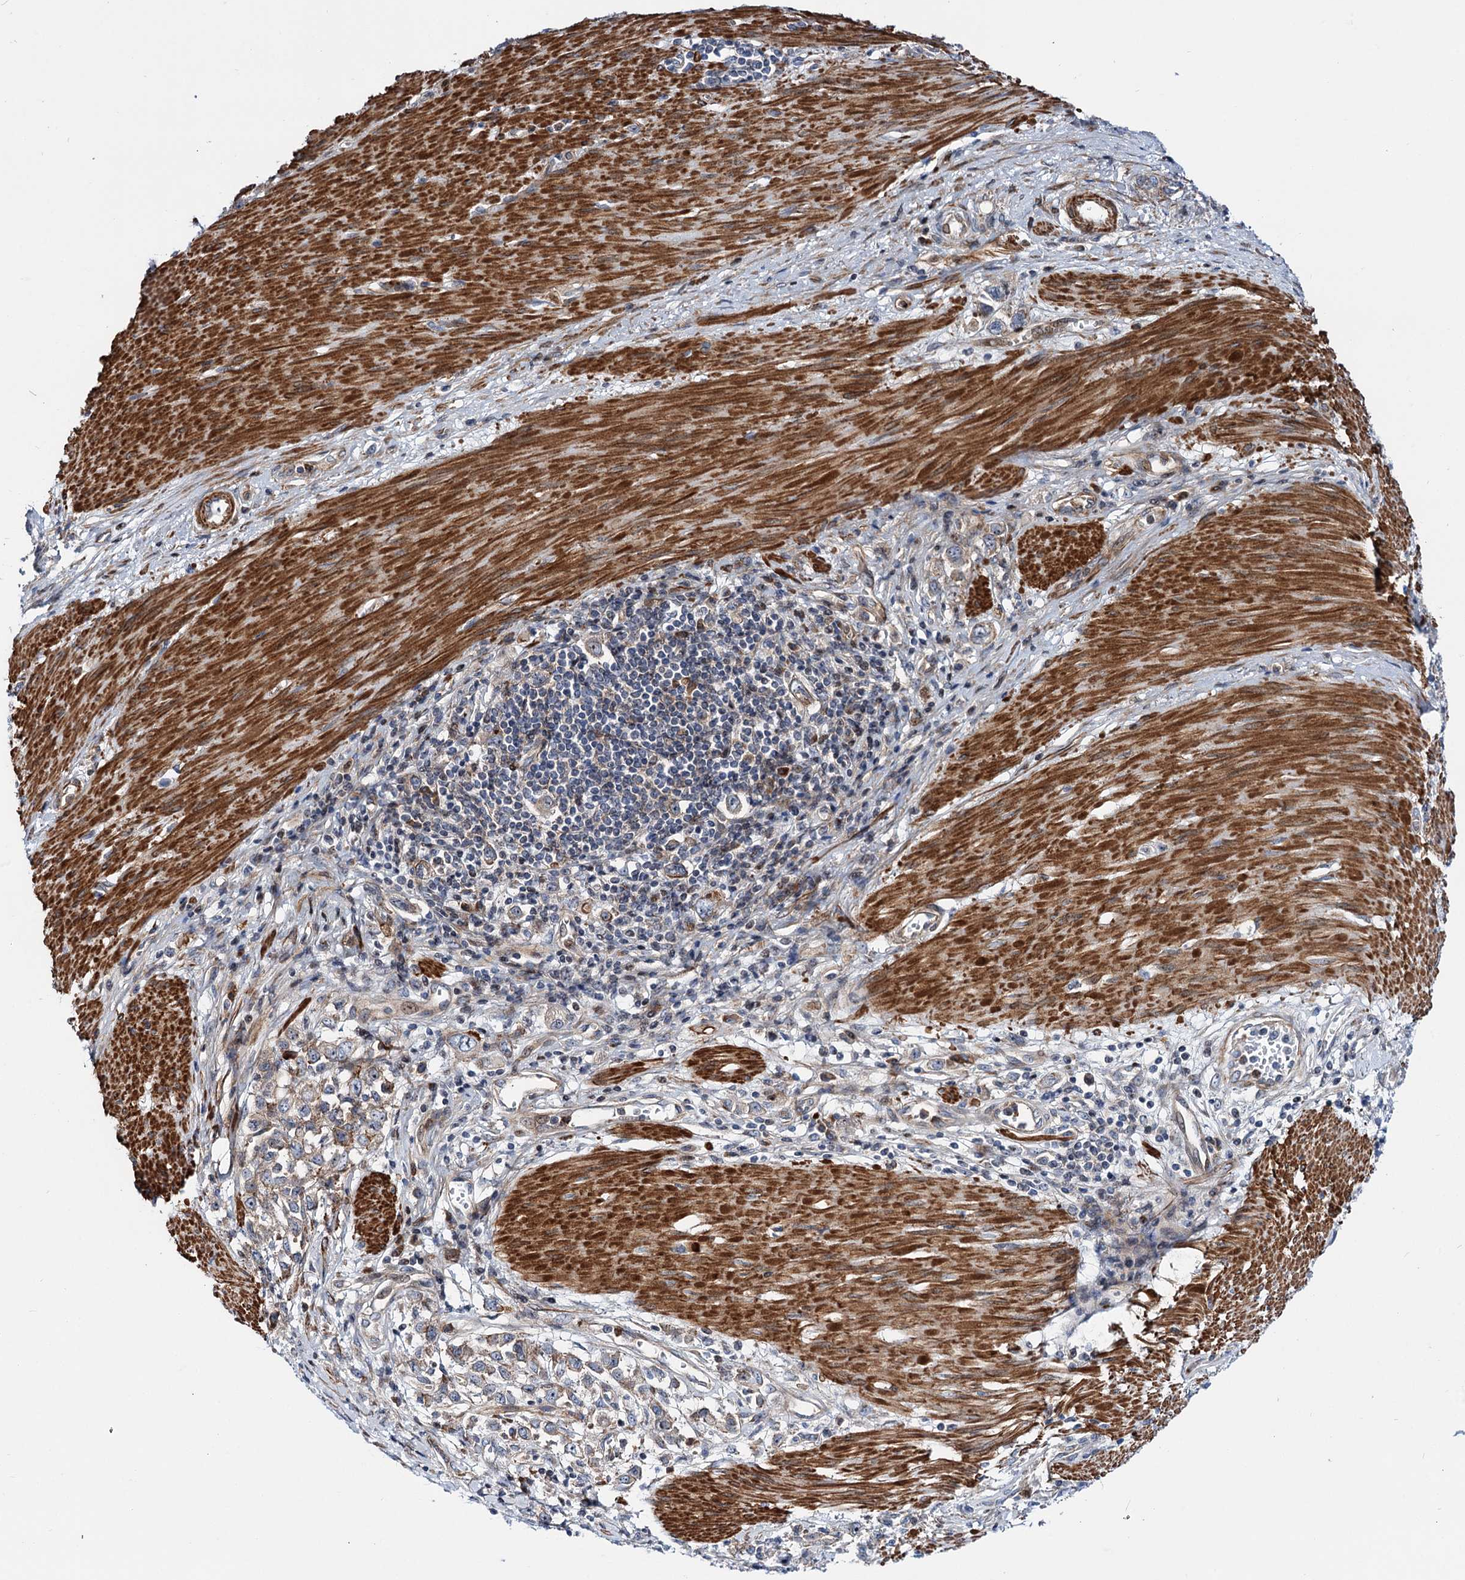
{"staining": {"intensity": "weak", "quantity": "25%-75%", "location": "cytoplasmic/membranous"}, "tissue": "stomach cancer", "cell_type": "Tumor cells", "image_type": "cancer", "snomed": [{"axis": "morphology", "description": "Adenocarcinoma, NOS"}, {"axis": "topography", "description": "Stomach"}], "caption": "Immunohistochemistry (IHC) of adenocarcinoma (stomach) demonstrates low levels of weak cytoplasmic/membranous expression in about 25%-75% of tumor cells. (DAB IHC with brightfield microscopy, high magnification).", "gene": "THAP9", "patient": {"sex": "female", "age": 76}}